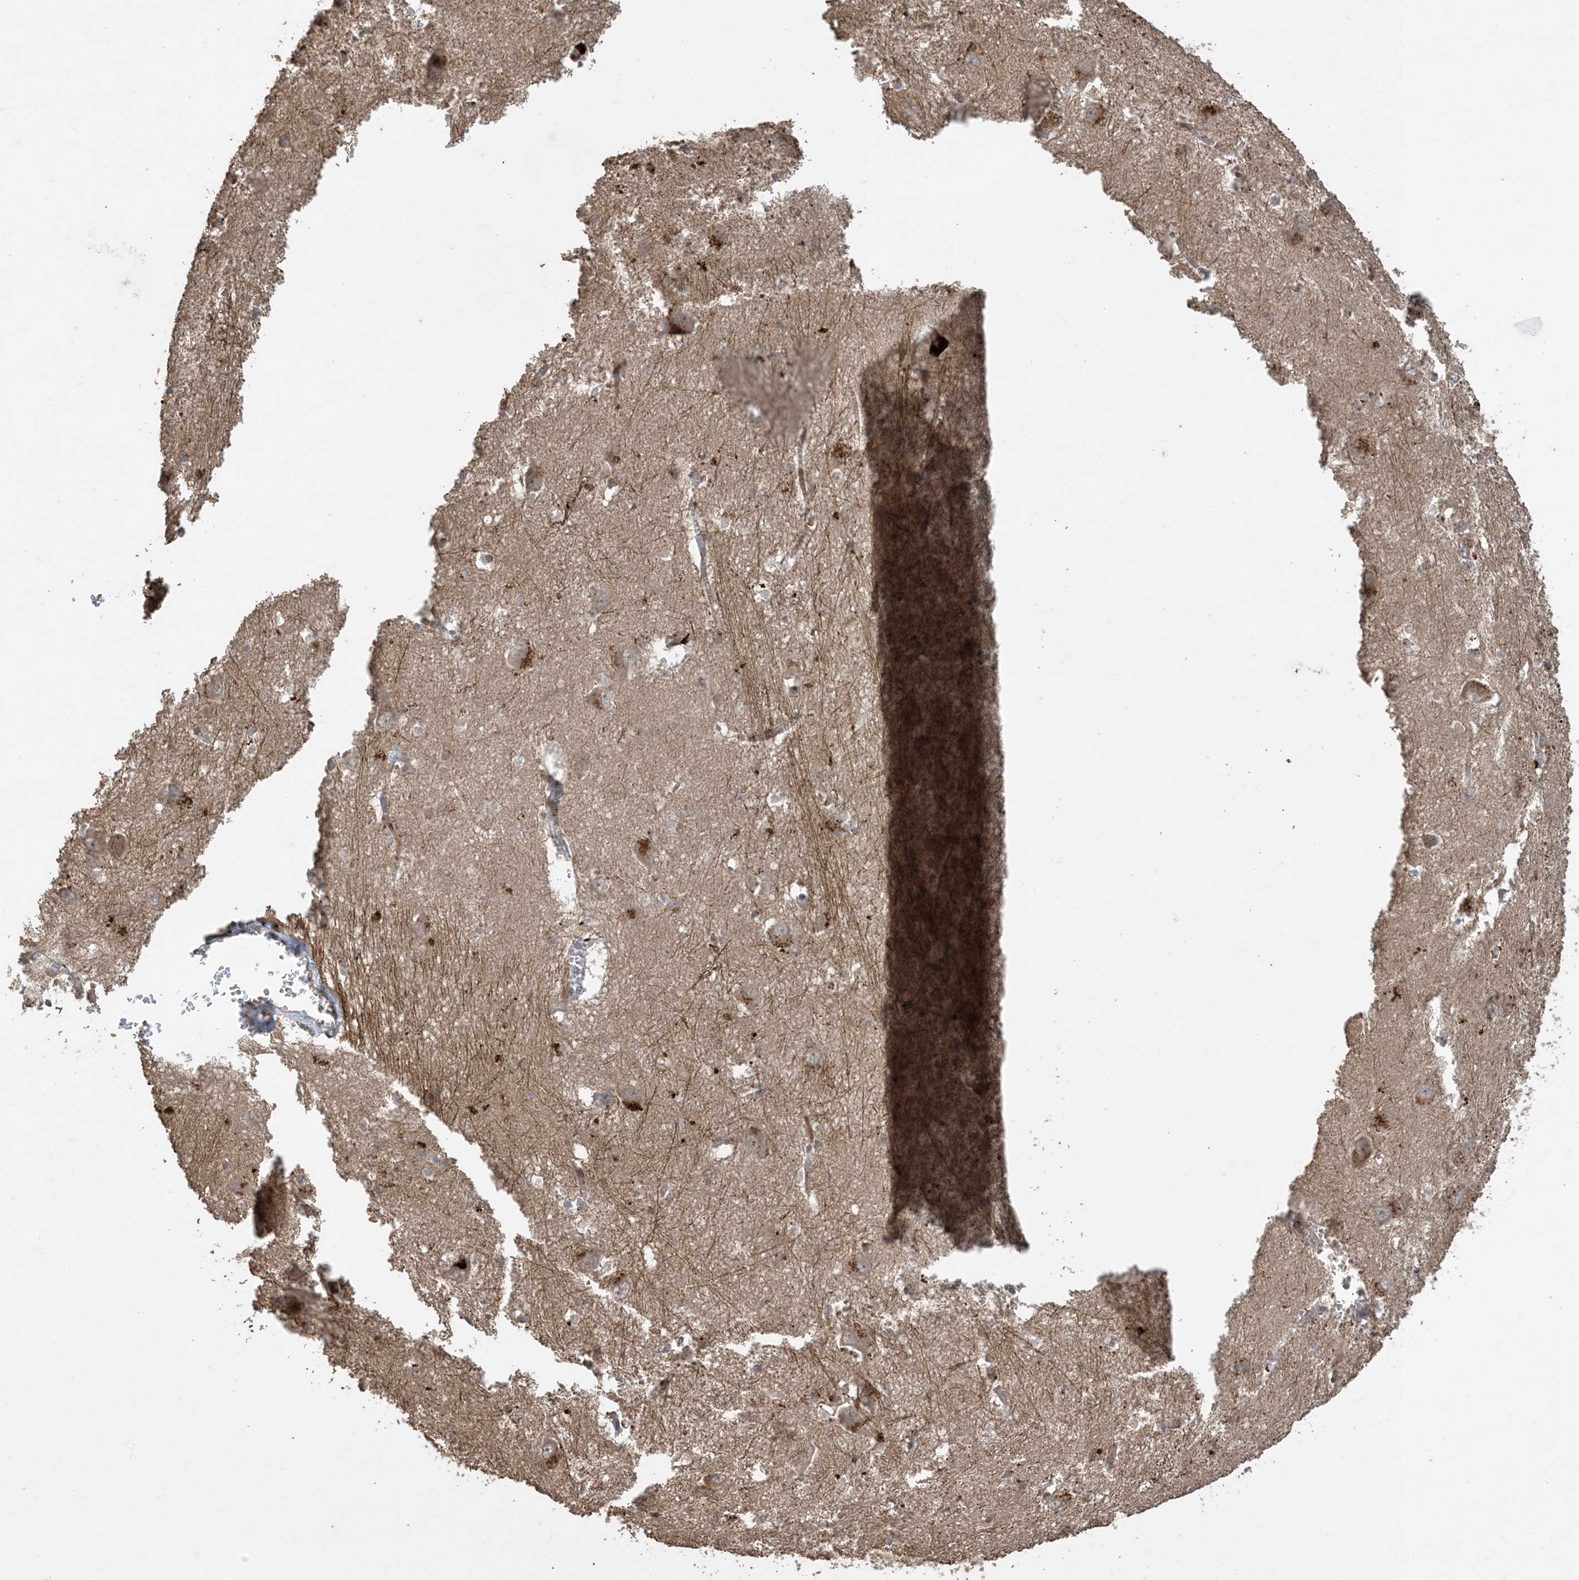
{"staining": {"intensity": "moderate", "quantity": "<25%", "location": "cytoplasmic/membranous"}, "tissue": "caudate", "cell_type": "Glial cells", "image_type": "normal", "snomed": [{"axis": "morphology", "description": "Normal tissue, NOS"}, {"axis": "topography", "description": "Lateral ventricle wall"}], "caption": "A brown stain labels moderate cytoplasmic/membranous positivity of a protein in glial cells of normal caudate.", "gene": "EFCAB8", "patient": {"sex": "male", "age": 37}}